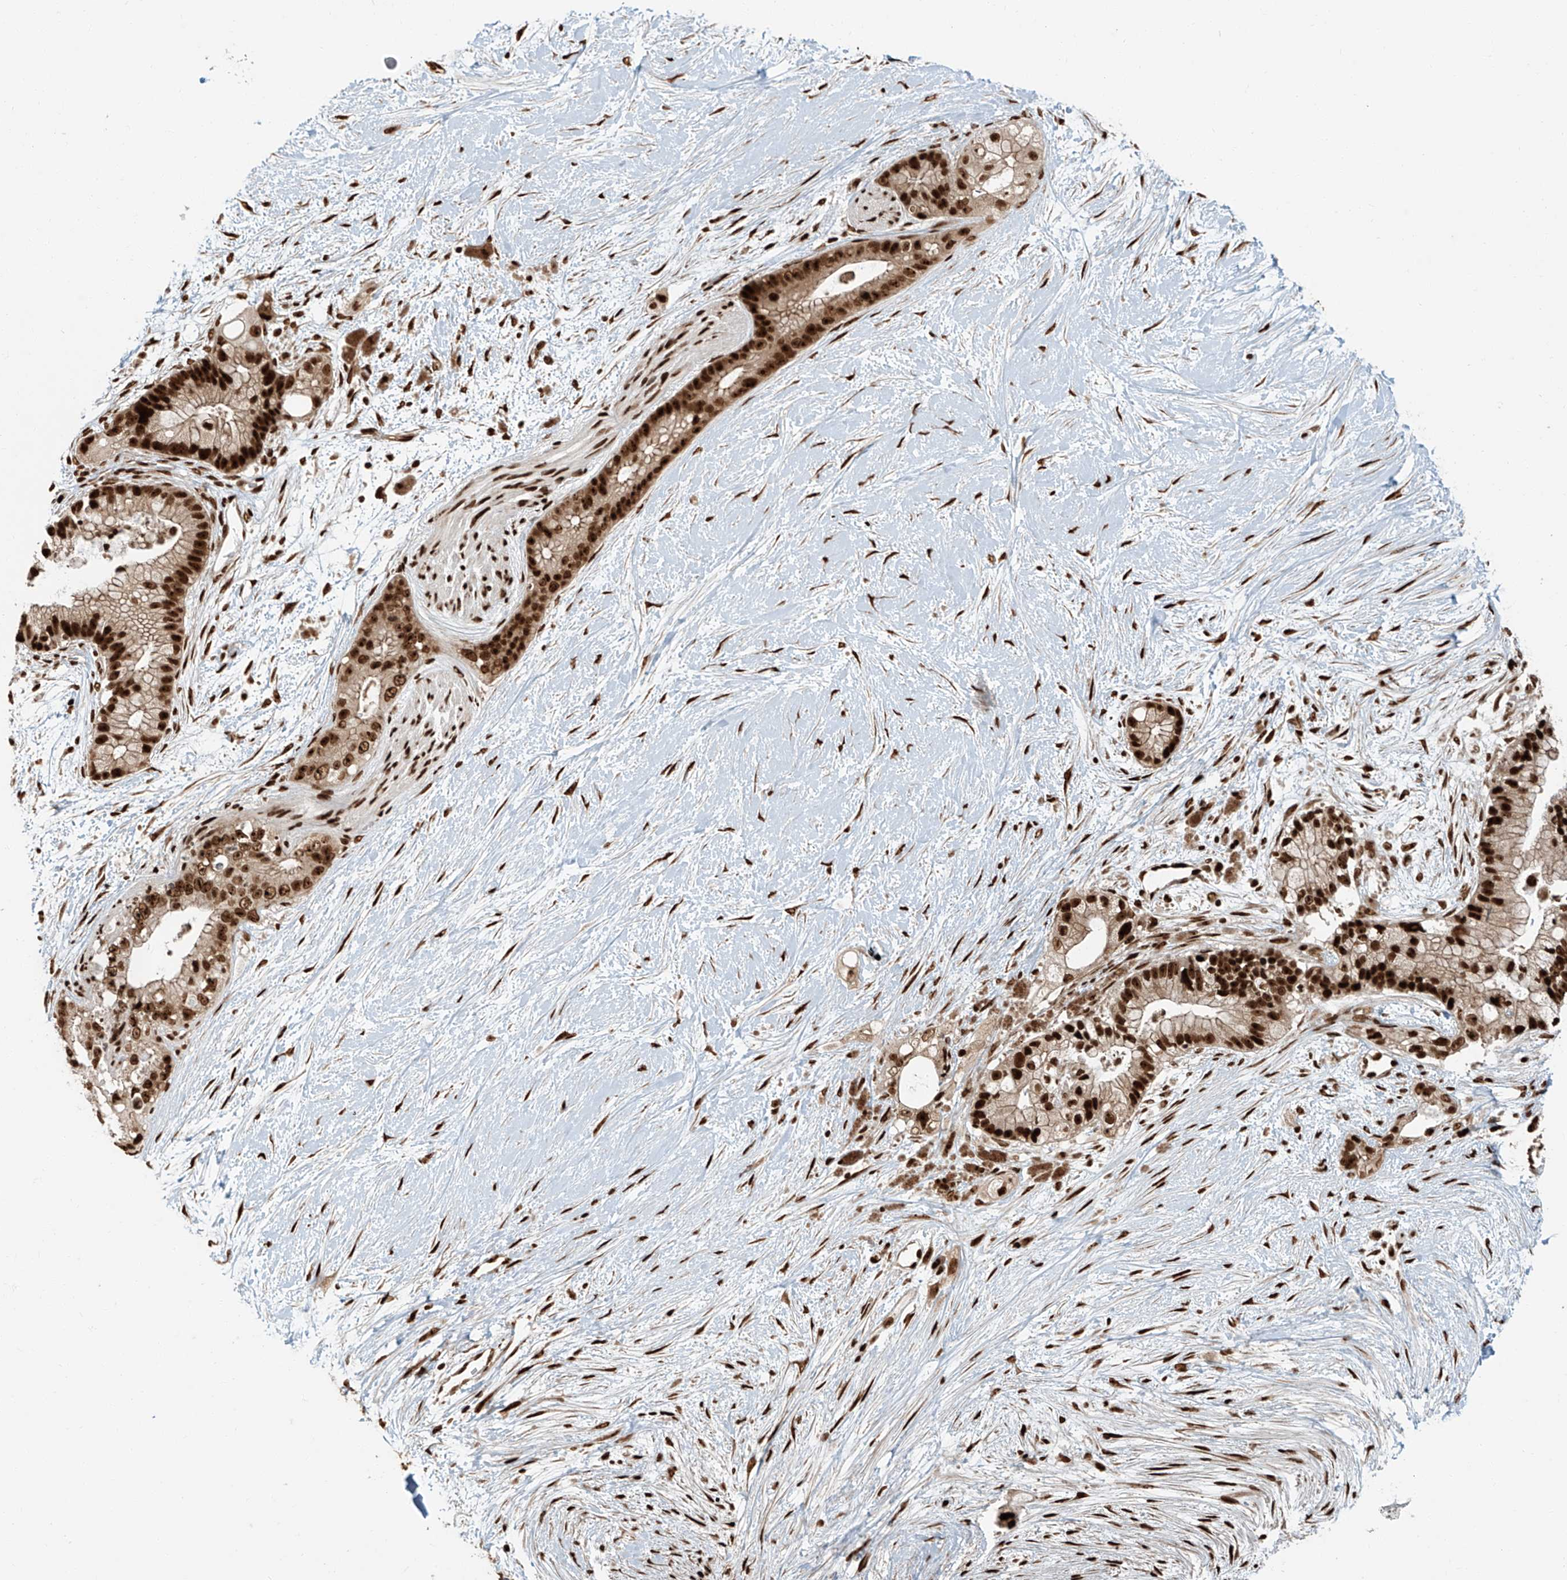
{"staining": {"intensity": "strong", "quantity": ">75%", "location": "nuclear"}, "tissue": "pancreatic cancer", "cell_type": "Tumor cells", "image_type": "cancer", "snomed": [{"axis": "morphology", "description": "Adenocarcinoma, NOS"}, {"axis": "topography", "description": "Pancreas"}], "caption": "Pancreatic cancer stained with a protein marker displays strong staining in tumor cells.", "gene": "FAM193B", "patient": {"sex": "male", "age": 53}}